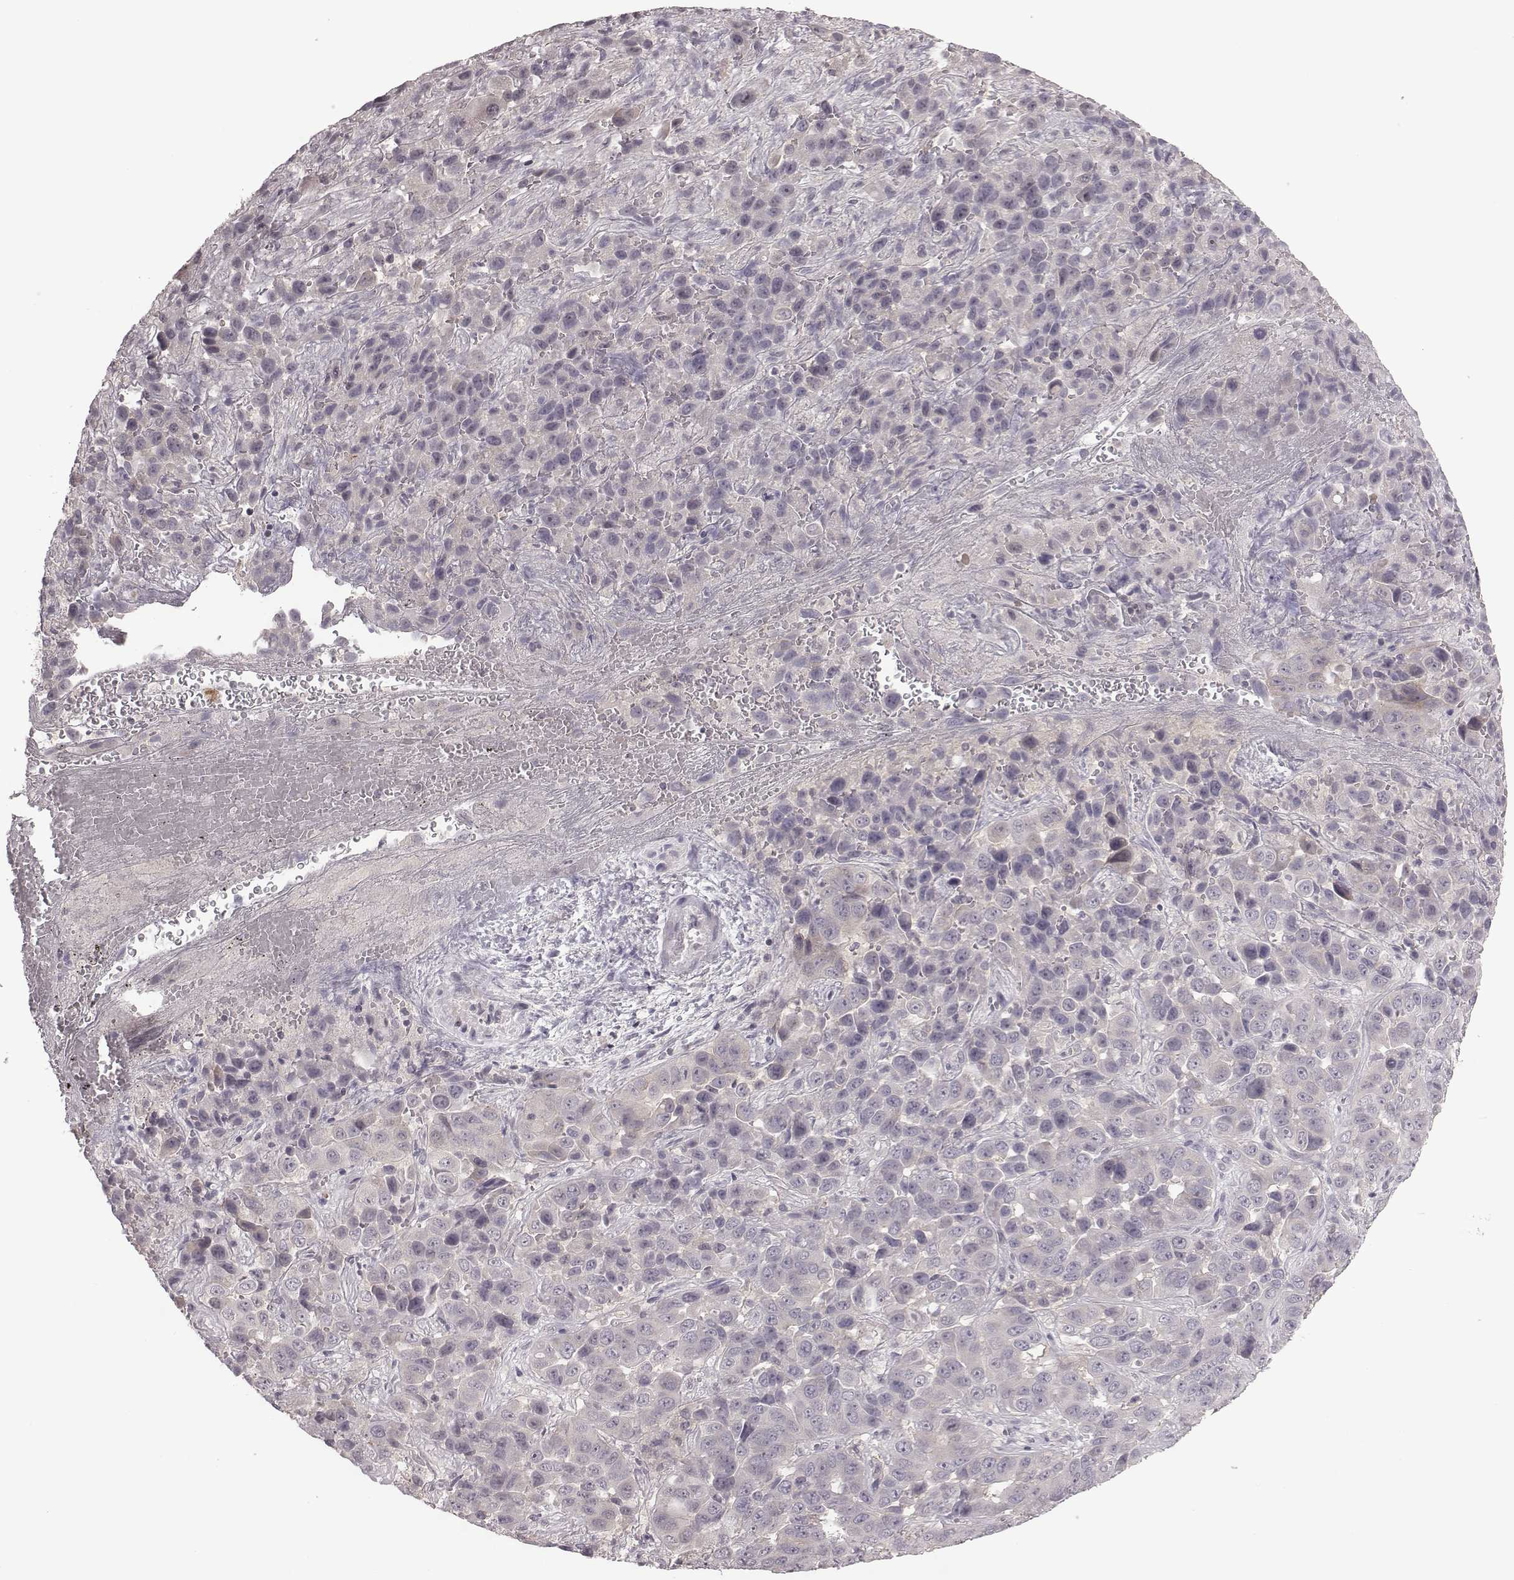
{"staining": {"intensity": "negative", "quantity": "none", "location": "none"}, "tissue": "liver cancer", "cell_type": "Tumor cells", "image_type": "cancer", "snomed": [{"axis": "morphology", "description": "Cholangiocarcinoma"}, {"axis": "topography", "description": "Liver"}], "caption": "A high-resolution micrograph shows IHC staining of cholangiocarcinoma (liver), which displays no significant positivity in tumor cells. (DAB (3,3'-diaminobenzidine) immunohistochemistry (IHC) with hematoxylin counter stain).", "gene": "BICDL1", "patient": {"sex": "female", "age": 52}}